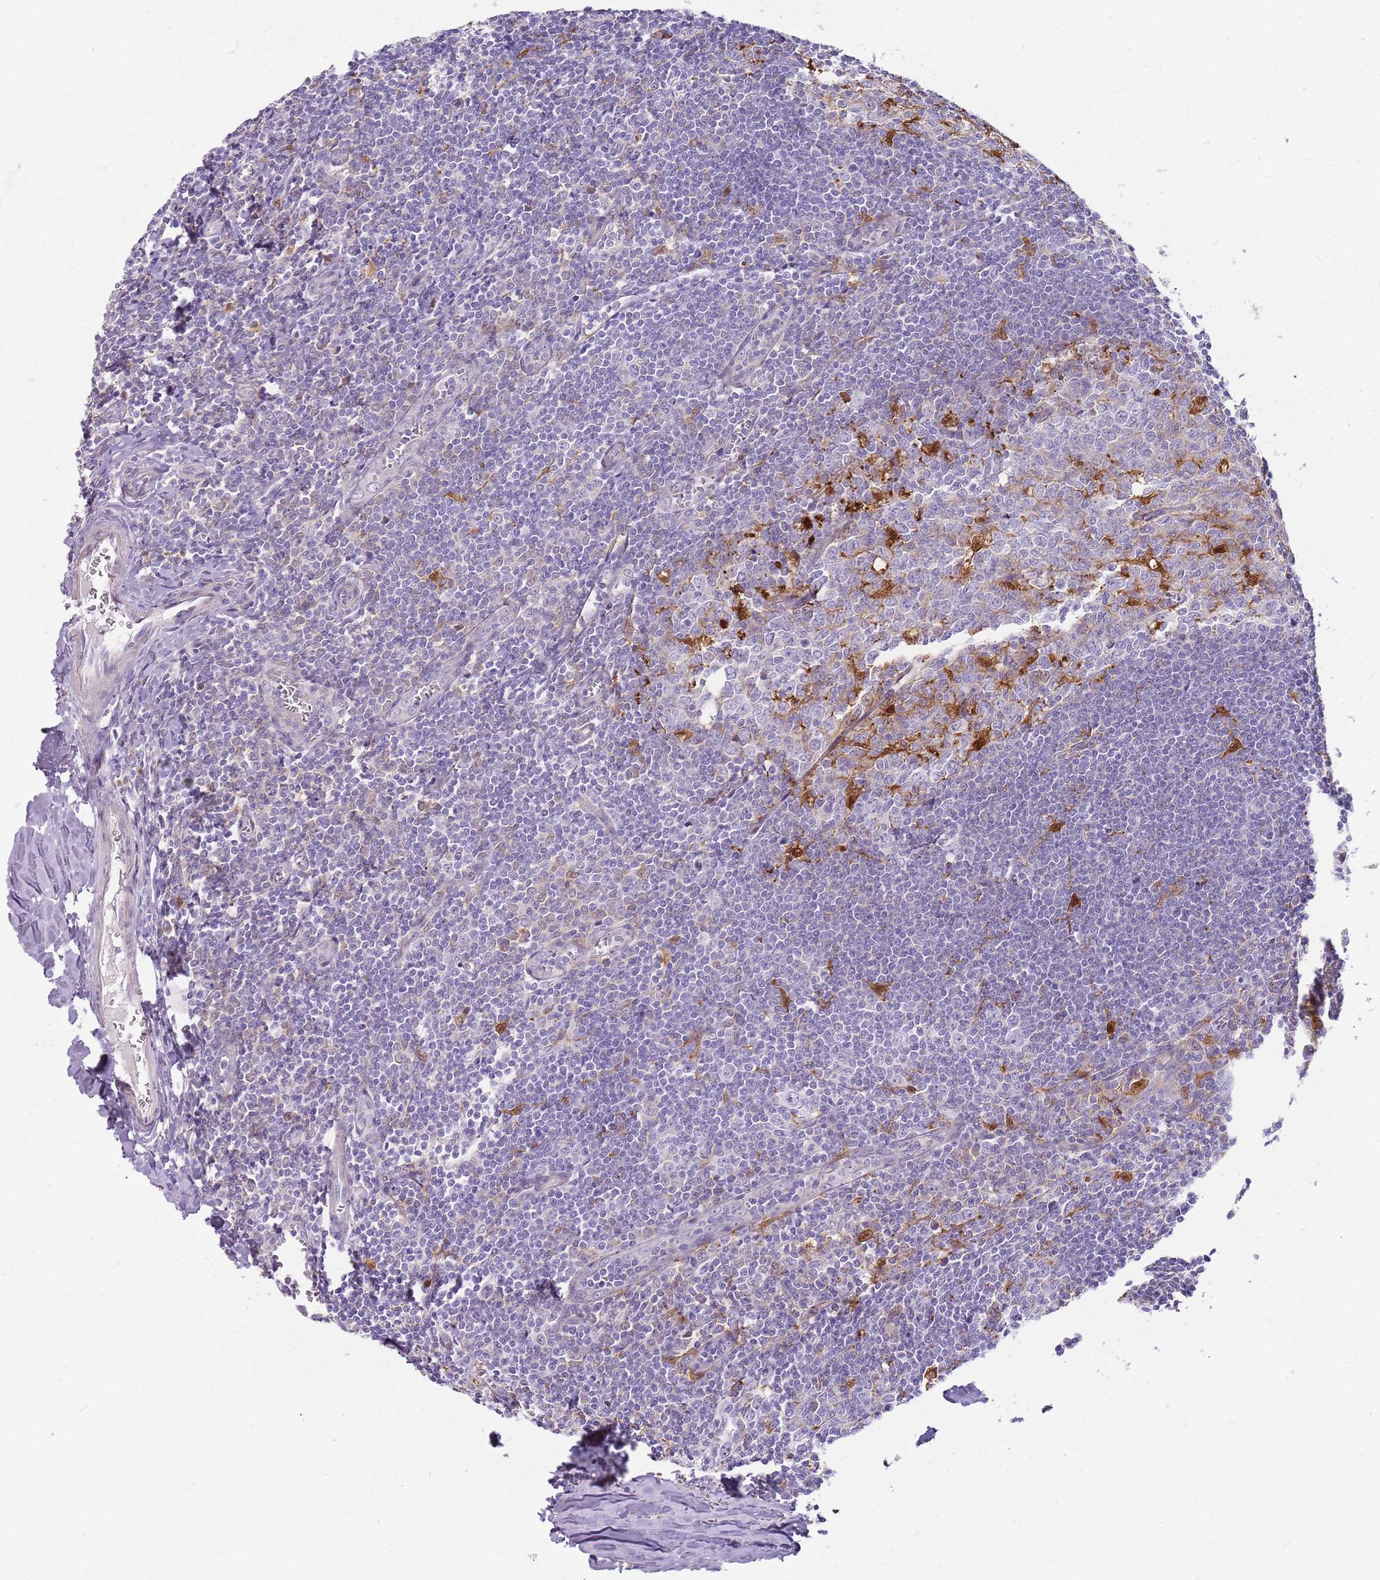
{"staining": {"intensity": "moderate", "quantity": "<25%", "location": "cytoplasmic/membranous"}, "tissue": "tonsil", "cell_type": "Germinal center cells", "image_type": "normal", "snomed": [{"axis": "morphology", "description": "Normal tissue, NOS"}, {"axis": "topography", "description": "Tonsil"}], "caption": "Immunohistochemistry (IHC) (DAB) staining of benign tonsil shows moderate cytoplasmic/membranous protein staining in approximately <25% of germinal center cells.", "gene": "DIPK1C", "patient": {"sex": "male", "age": 27}}